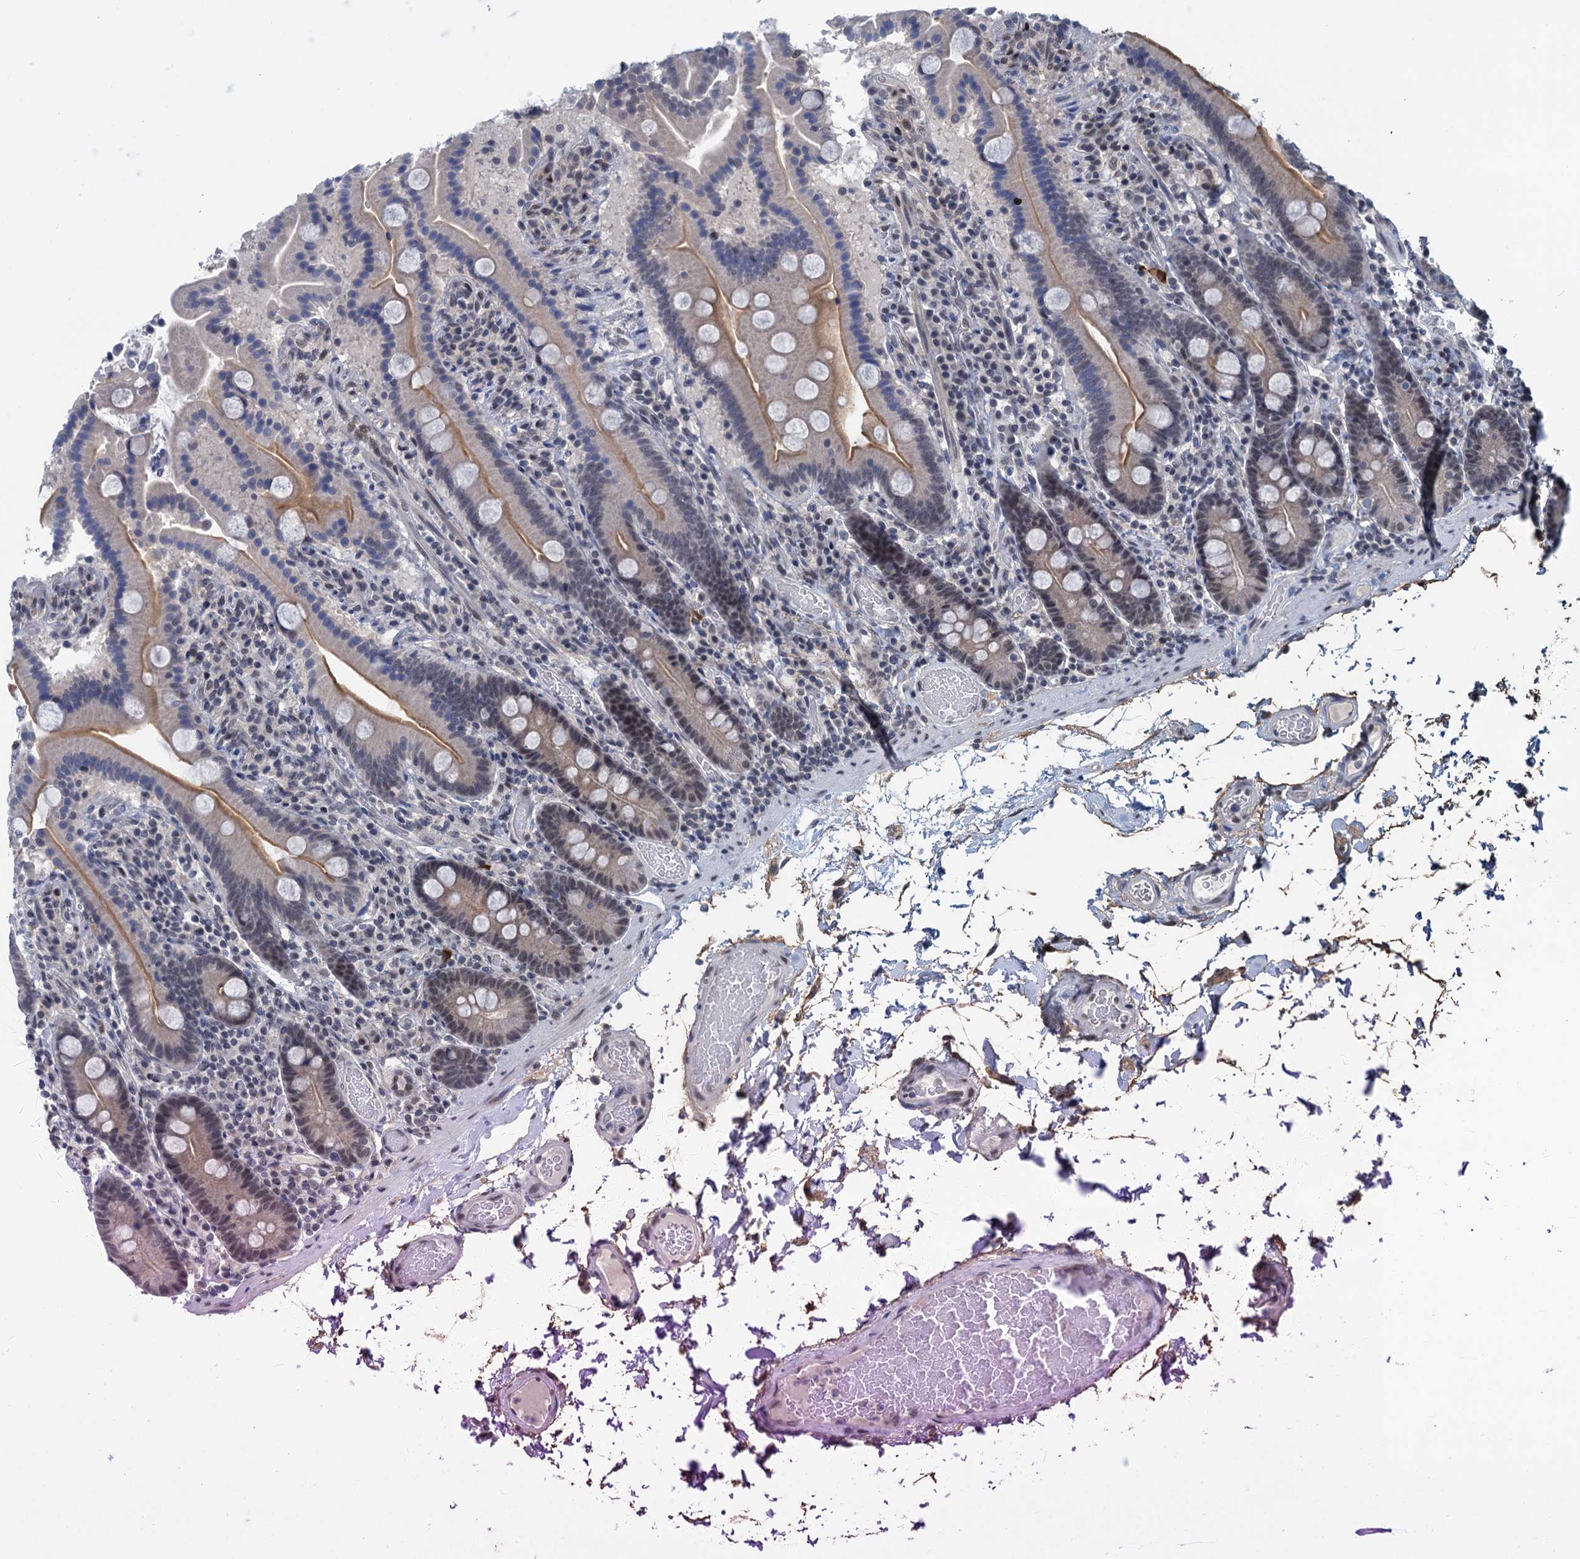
{"staining": {"intensity": "moderate", "quantity": ">75%", "location": "cytoplasmic/membranous,nuclear"}, "tissue": "duodenum", "cell_type": "Glandular cells", "image_type": "normal", "snomed": [{"axis": "morphology", "description": "Normal tissue, NOS"}, {"axis": "topography", "description": "Duodenum"}], "caption": "This micrograph reveals immunohistochemistry staining of normal human duodenum, with medium moderate cytoplasmic/membranous,nuclear positivity in approximately >75% of glandular cells.", "gene": "SAE1", "patient": {"sex": "male", "age": 55}}